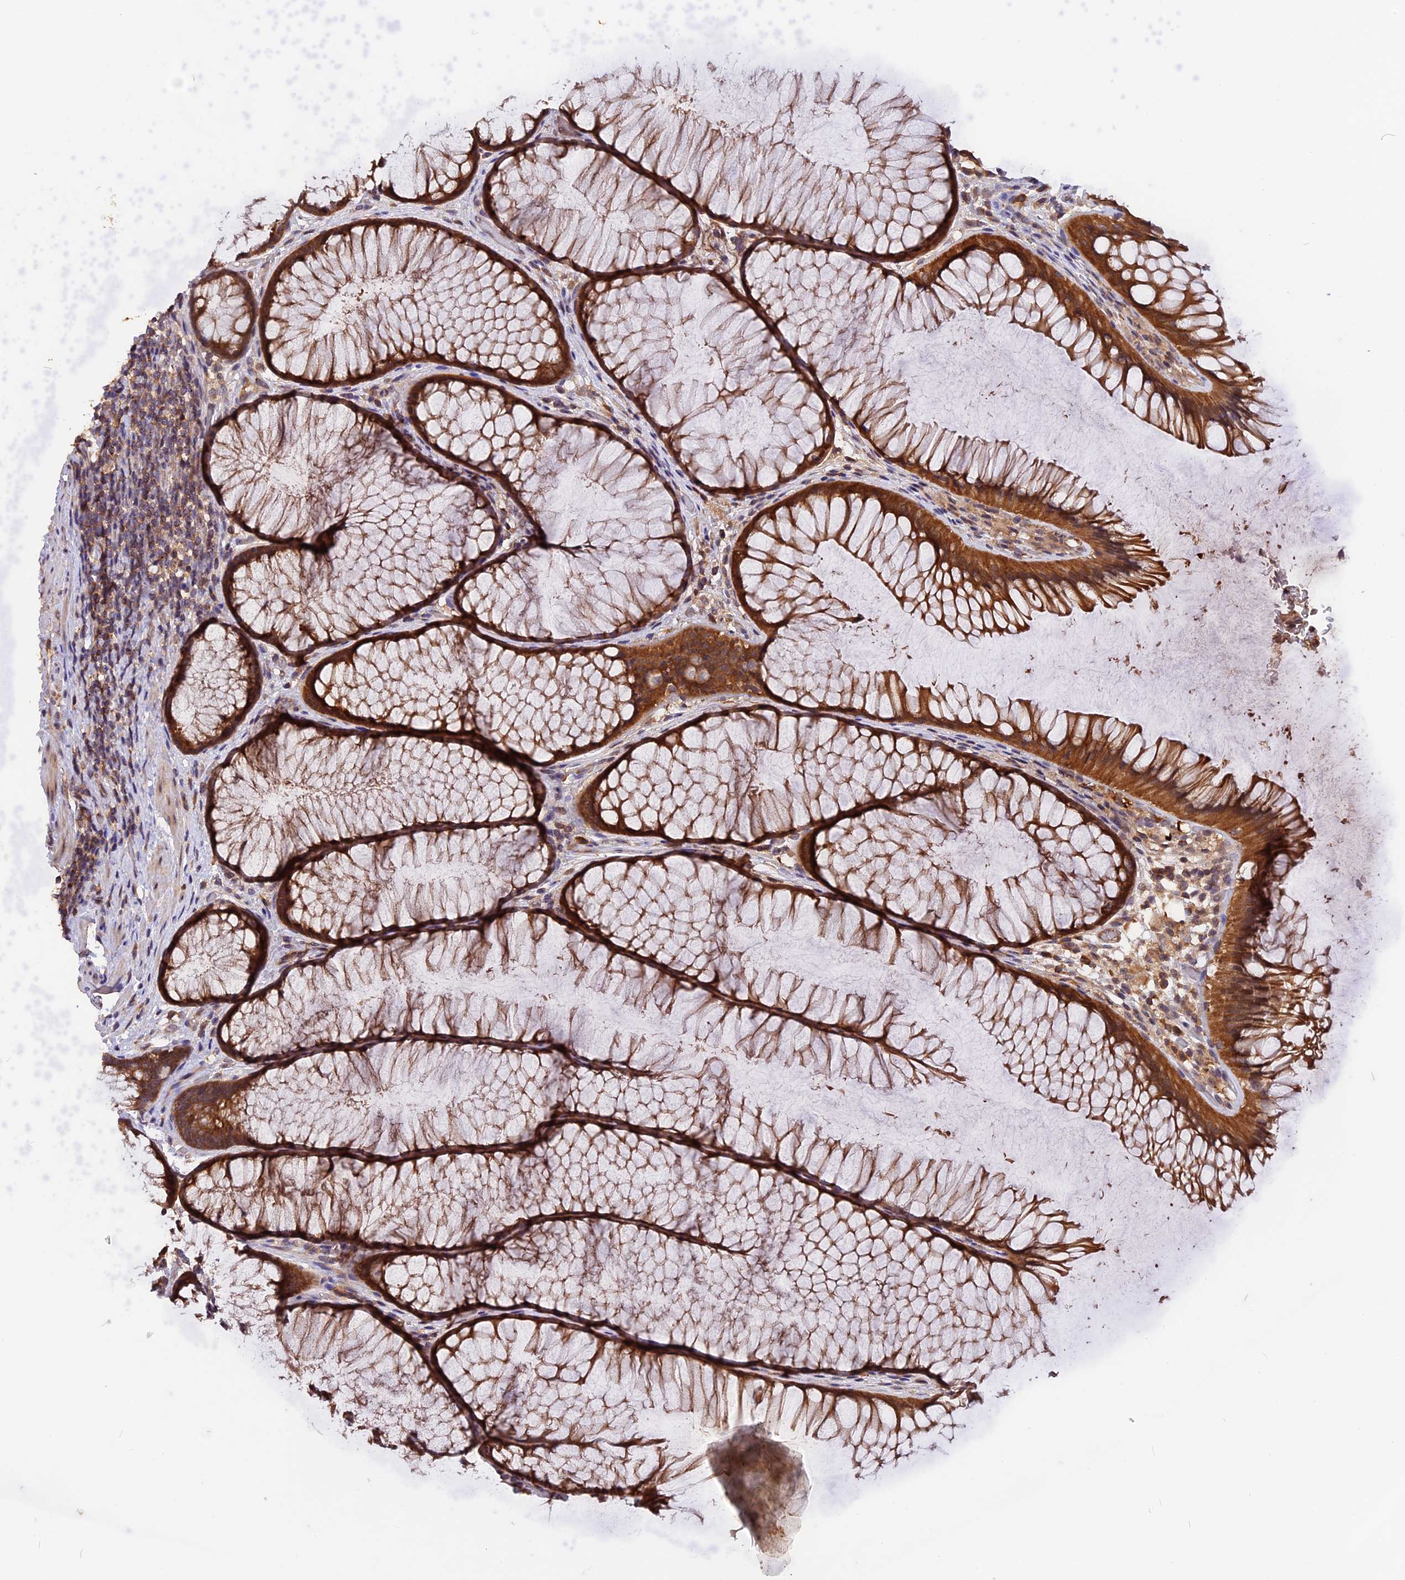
{"staining": {"intensity": "negative", "quantity": "none", "location": "none"}, "tissue": "colon", "cell_type": "Endothelial cells", "image_type": "normal", "snomed": [{"axis": "morphology", "description": "Normal tissue, NOS"}, {"axis": "topography", "description": "Colon"}], "caption": "Immunohistochemistry (IHC) image of normal colon: colon stained with DAB (3,3'-diaminobenzidine) shows no significant protein expression in endothelial cells. (DAB (3,3'-diaminobenzidine) immunohistochemistry visualized using brightfield microscopy, high magnification).", "gene": "MARK4", "patient": {"sex": "female", "age": 82}}